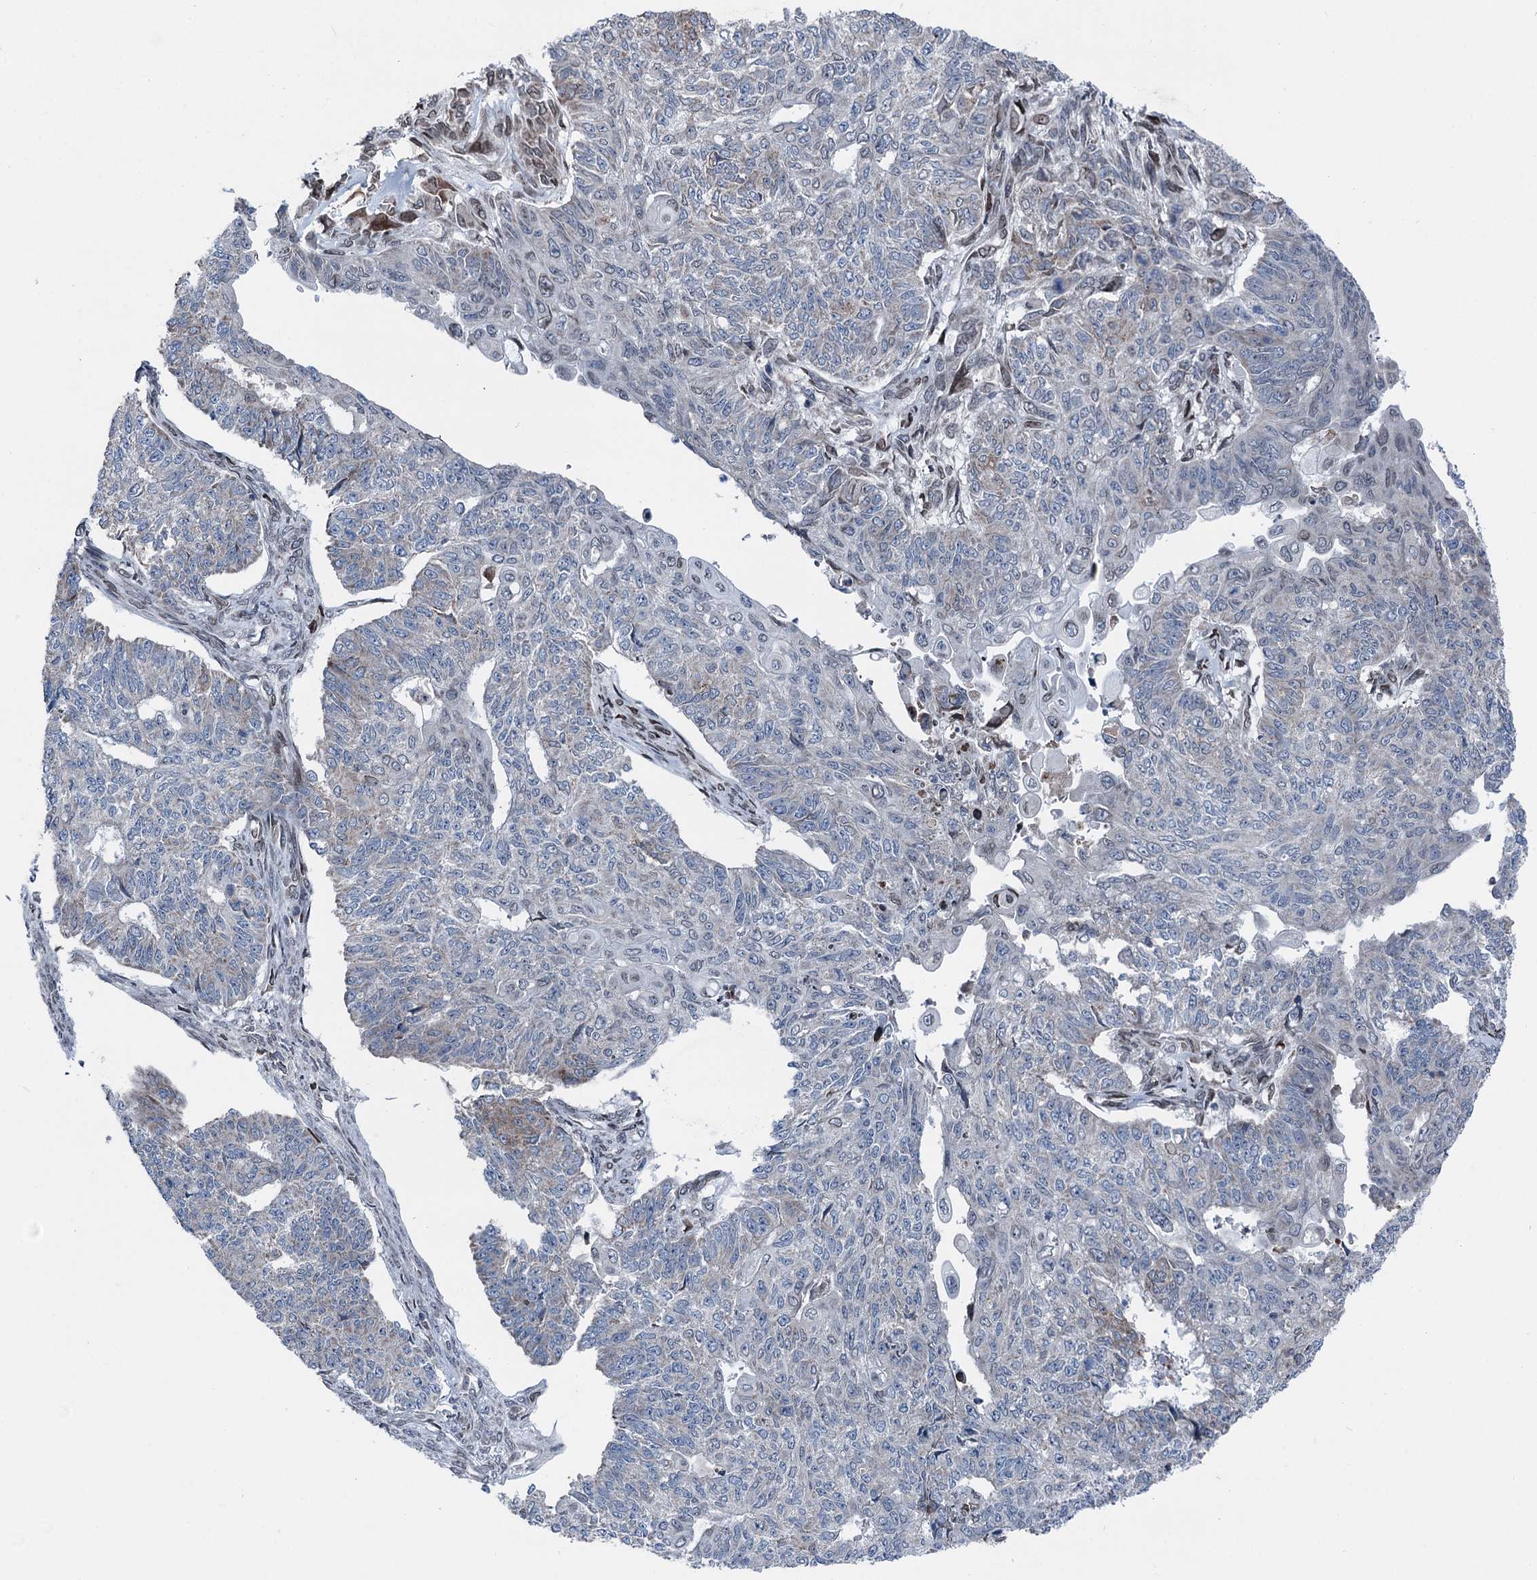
{"staining": {"intensity": "negative", "quantity": "none", "location": "none"}, "tissue": "endometrial cancer", "cell_type": "Tumor cells", "image_type": "cancer", "snomed": [{"axis": "morphology", "description": "Adenocarcinoma, NOS"}, {"axis": "topography", "description": "Endometrium"}], "caption": "Tumor cells show no significant expression in endometrial cancer (adenocarcinoma).", "gene": "MRPL14", "patient": {"sex": "female", "age": 32}}